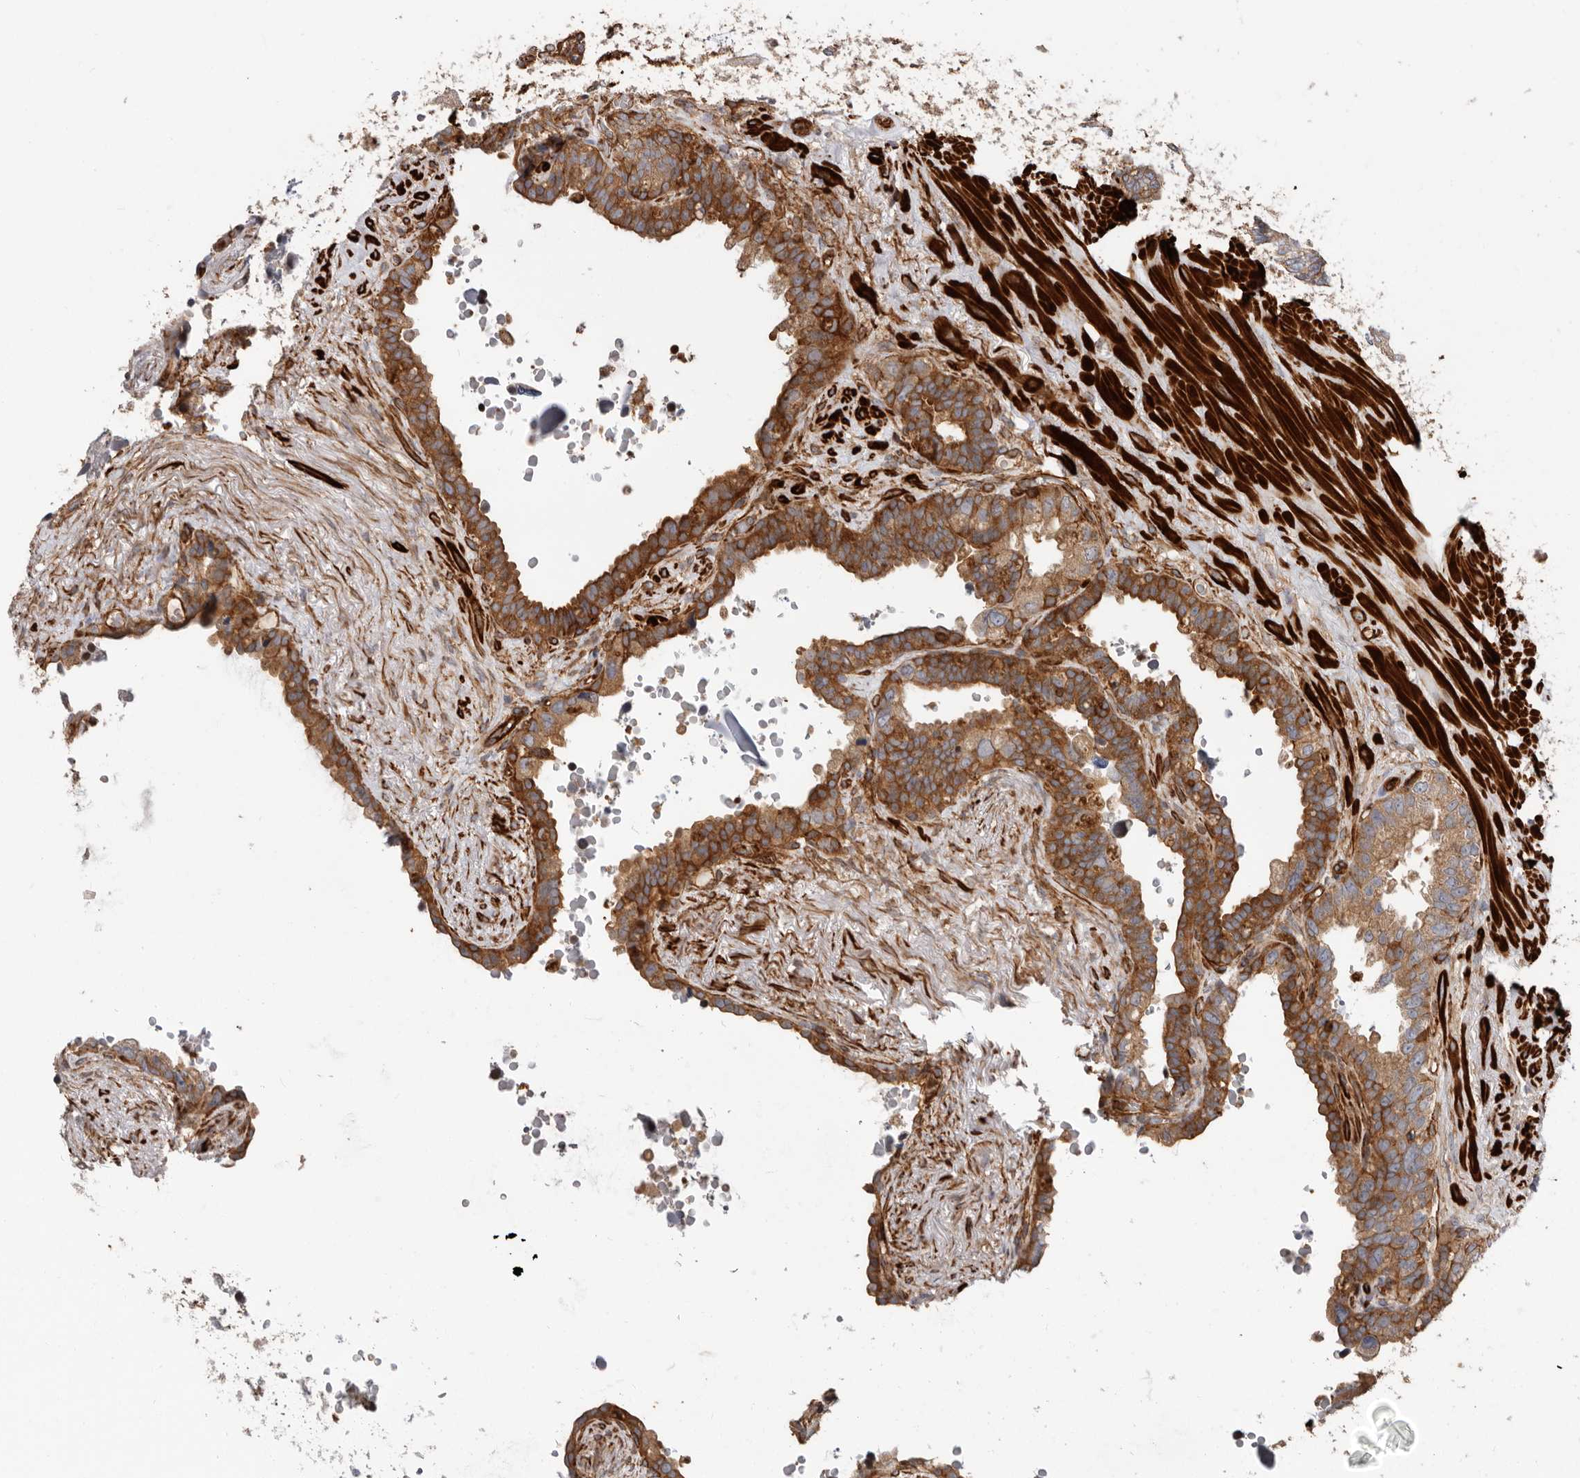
{"staining": {"intensity": "strong", "quantity": "25%-75%", "location": "cytoplasmic/membranous"}, "tissue": "seminal vesicle", "cell_type": "Glandular cells", "image_type": "normal", "snomed": [{"axis": "morphology", "description": "Normal tissue, NOS"}, {"axis": "topography", "description": "Seminal veicle"}], "caption": "Protein expression analysis of normal human seminal vesicle reveals strong cytoplasmic/membranous positivity in about 25%-75% of glandular cells.", "gene": "TMC7", "patient": {"sex": "male", "age": 80}}